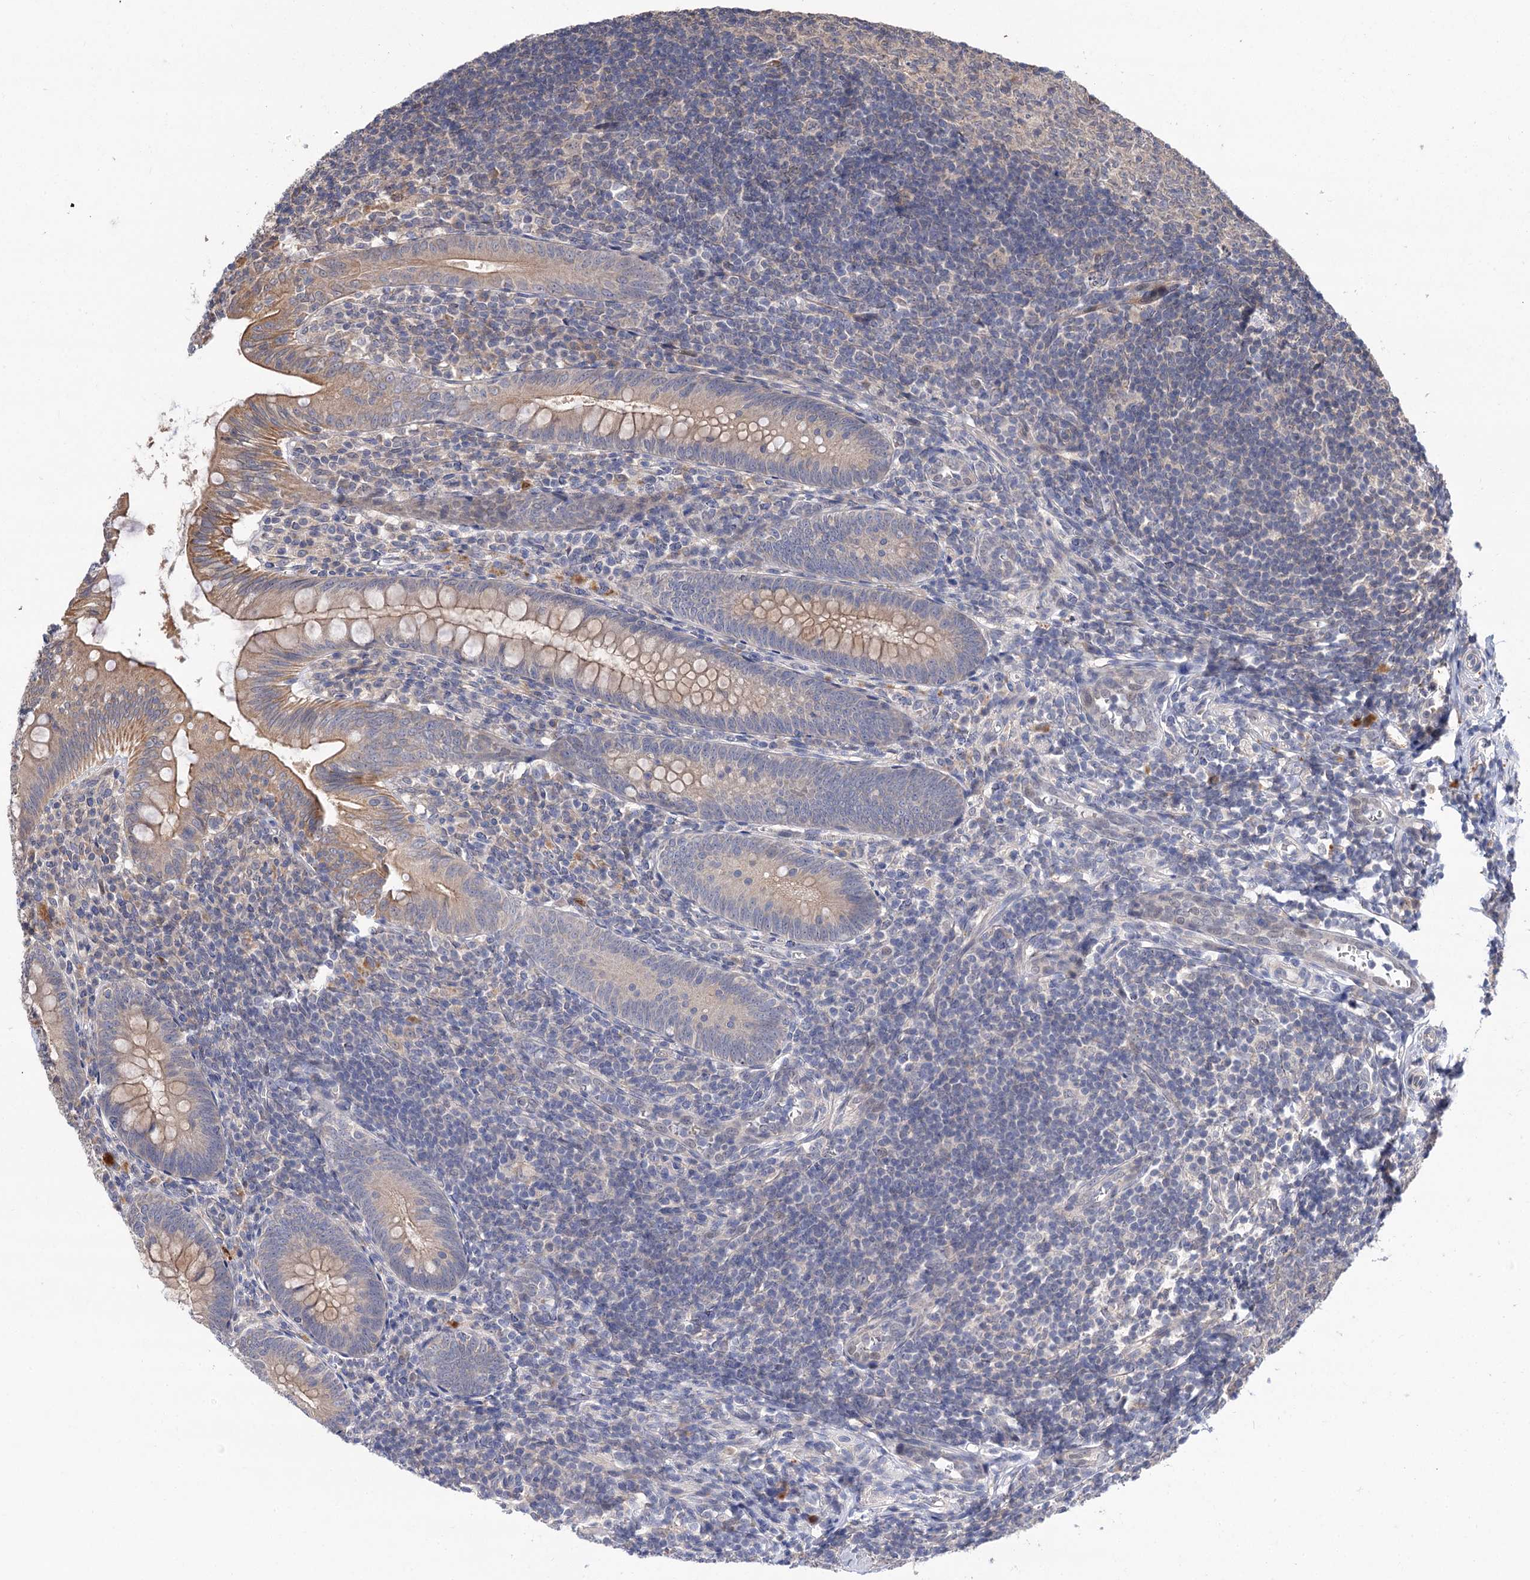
{"staining": {"intensity": "moderate", "quantity": "25%-75%", "location": "cytoplasmic/membranous"}, "tissue": "appendix", "cell_type": "Glandular cells", "image_type": "normal", "snomed": [{"axis": "morphology", "description": "Normal tissue, NOS"}, {"axis": "topography", "description": "Appendix"}], "caption": "Immunohistochemical staining of benign appendix demonstrates 25%-75% levels of moderate cytoplasmic/membranous protein expression in about 25%-75% of glandular cells. (brown staining indicates protein expression, while blue staining denotes nuclei).", "gene": "FBXW8", "patient": {"sex": "male", "age": 14}}